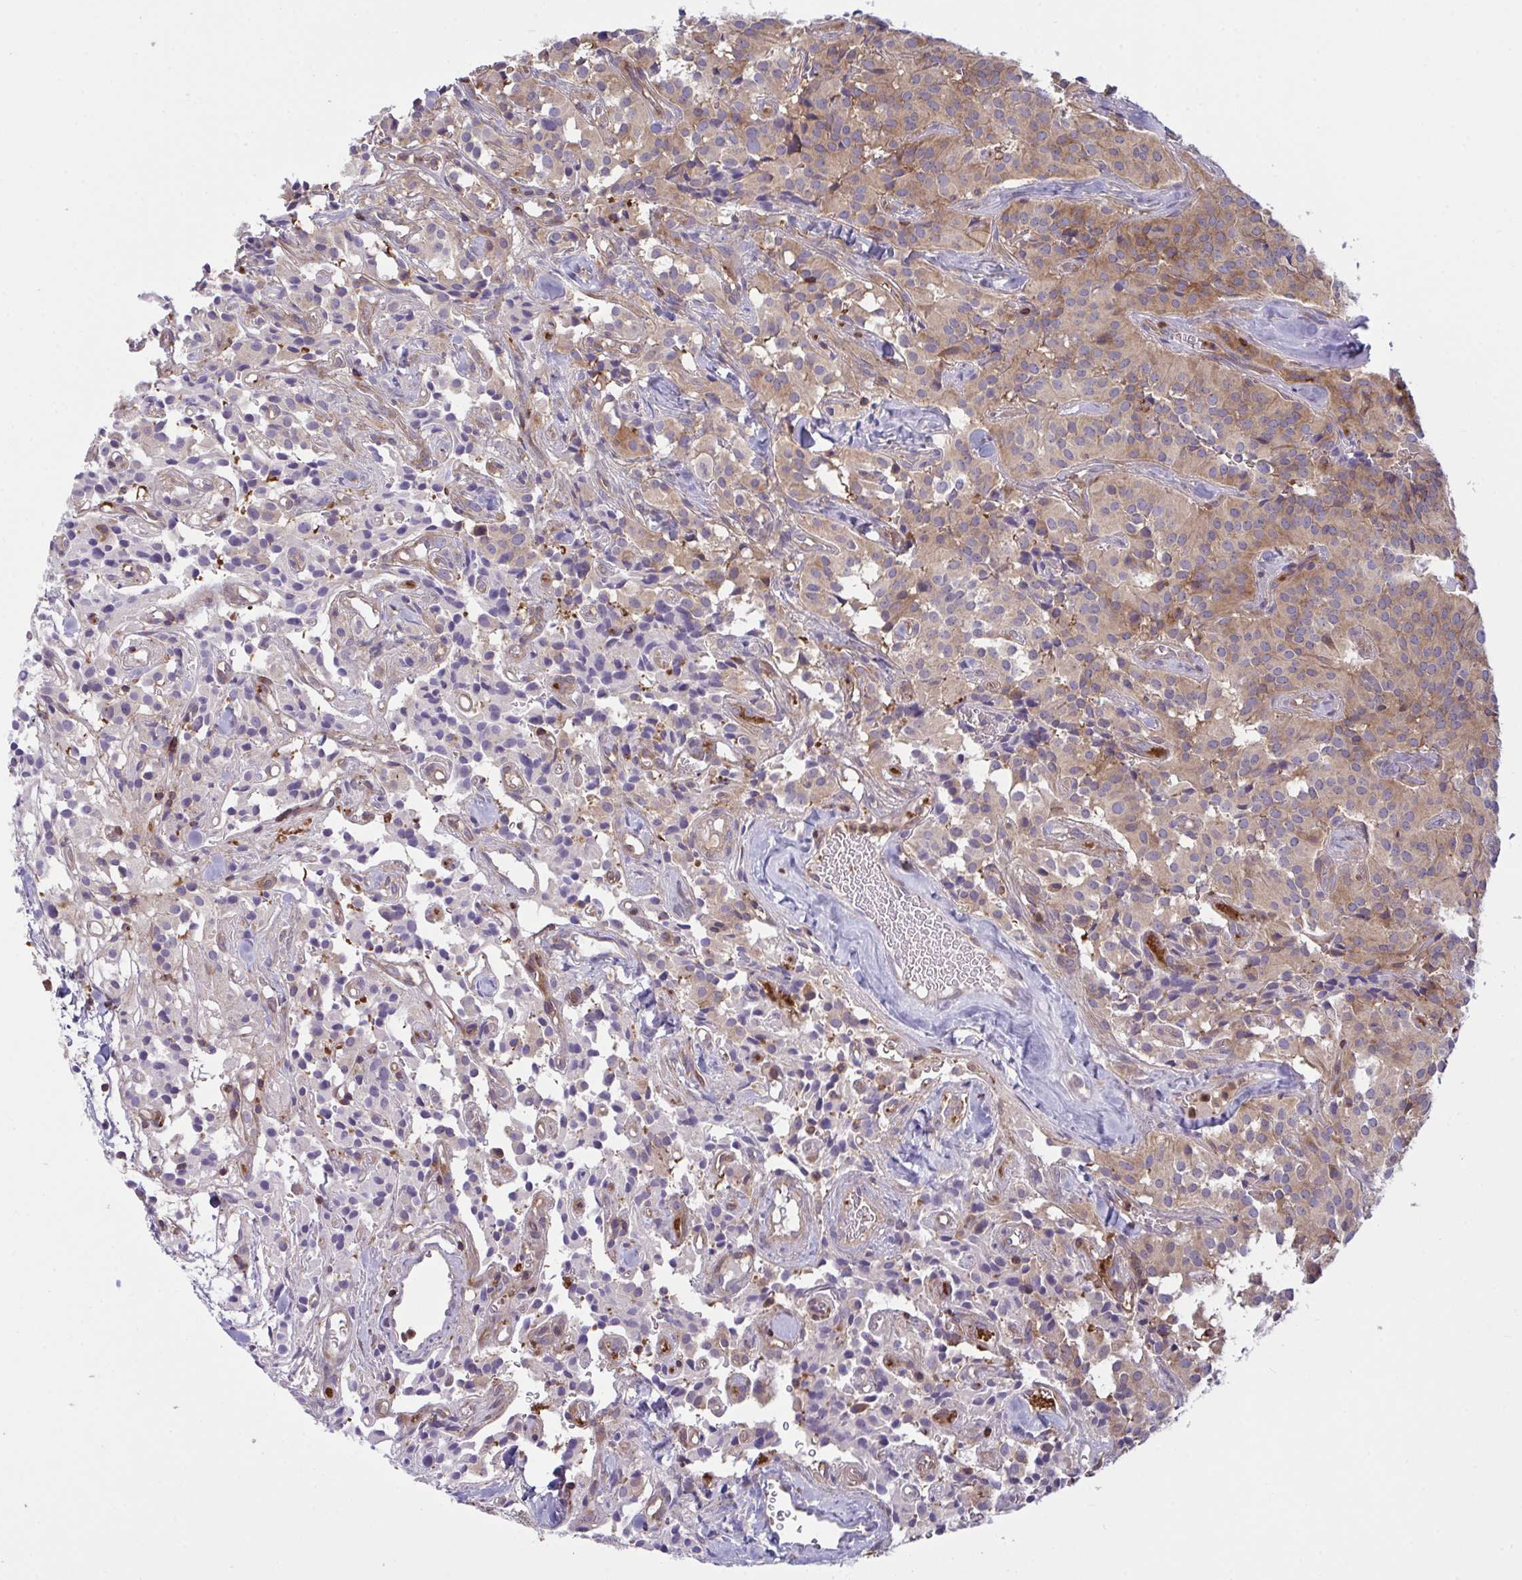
{"staining": {"intensity": "moderate", "quantity": "<25%", "location": "cytoplasmic/membranous"}, "tissue": "glioma", "cell_type": "Tumor cells", "image_type": "cancer", "snomed": [{"axis": "morphology", "description": "Glioma, malignant, Low grade"}, {"axis": "topography", "description": "Brain"}], "caption": "Immunohistochemistry (IHC) staining of malignant glioma (low-grade), which reveals low levels of moderate cytoplasmic/membranous expression in approximately <25% of tumor cells indicating moderate cytoplasmic/membranous protein positivity. The staining was performed using DAB (brown) for protein detection and nuclei were counterstained in hematoxylin (blue).", "gene": "TSC22D3", "patient": {"sex": "male", "age": 42}}